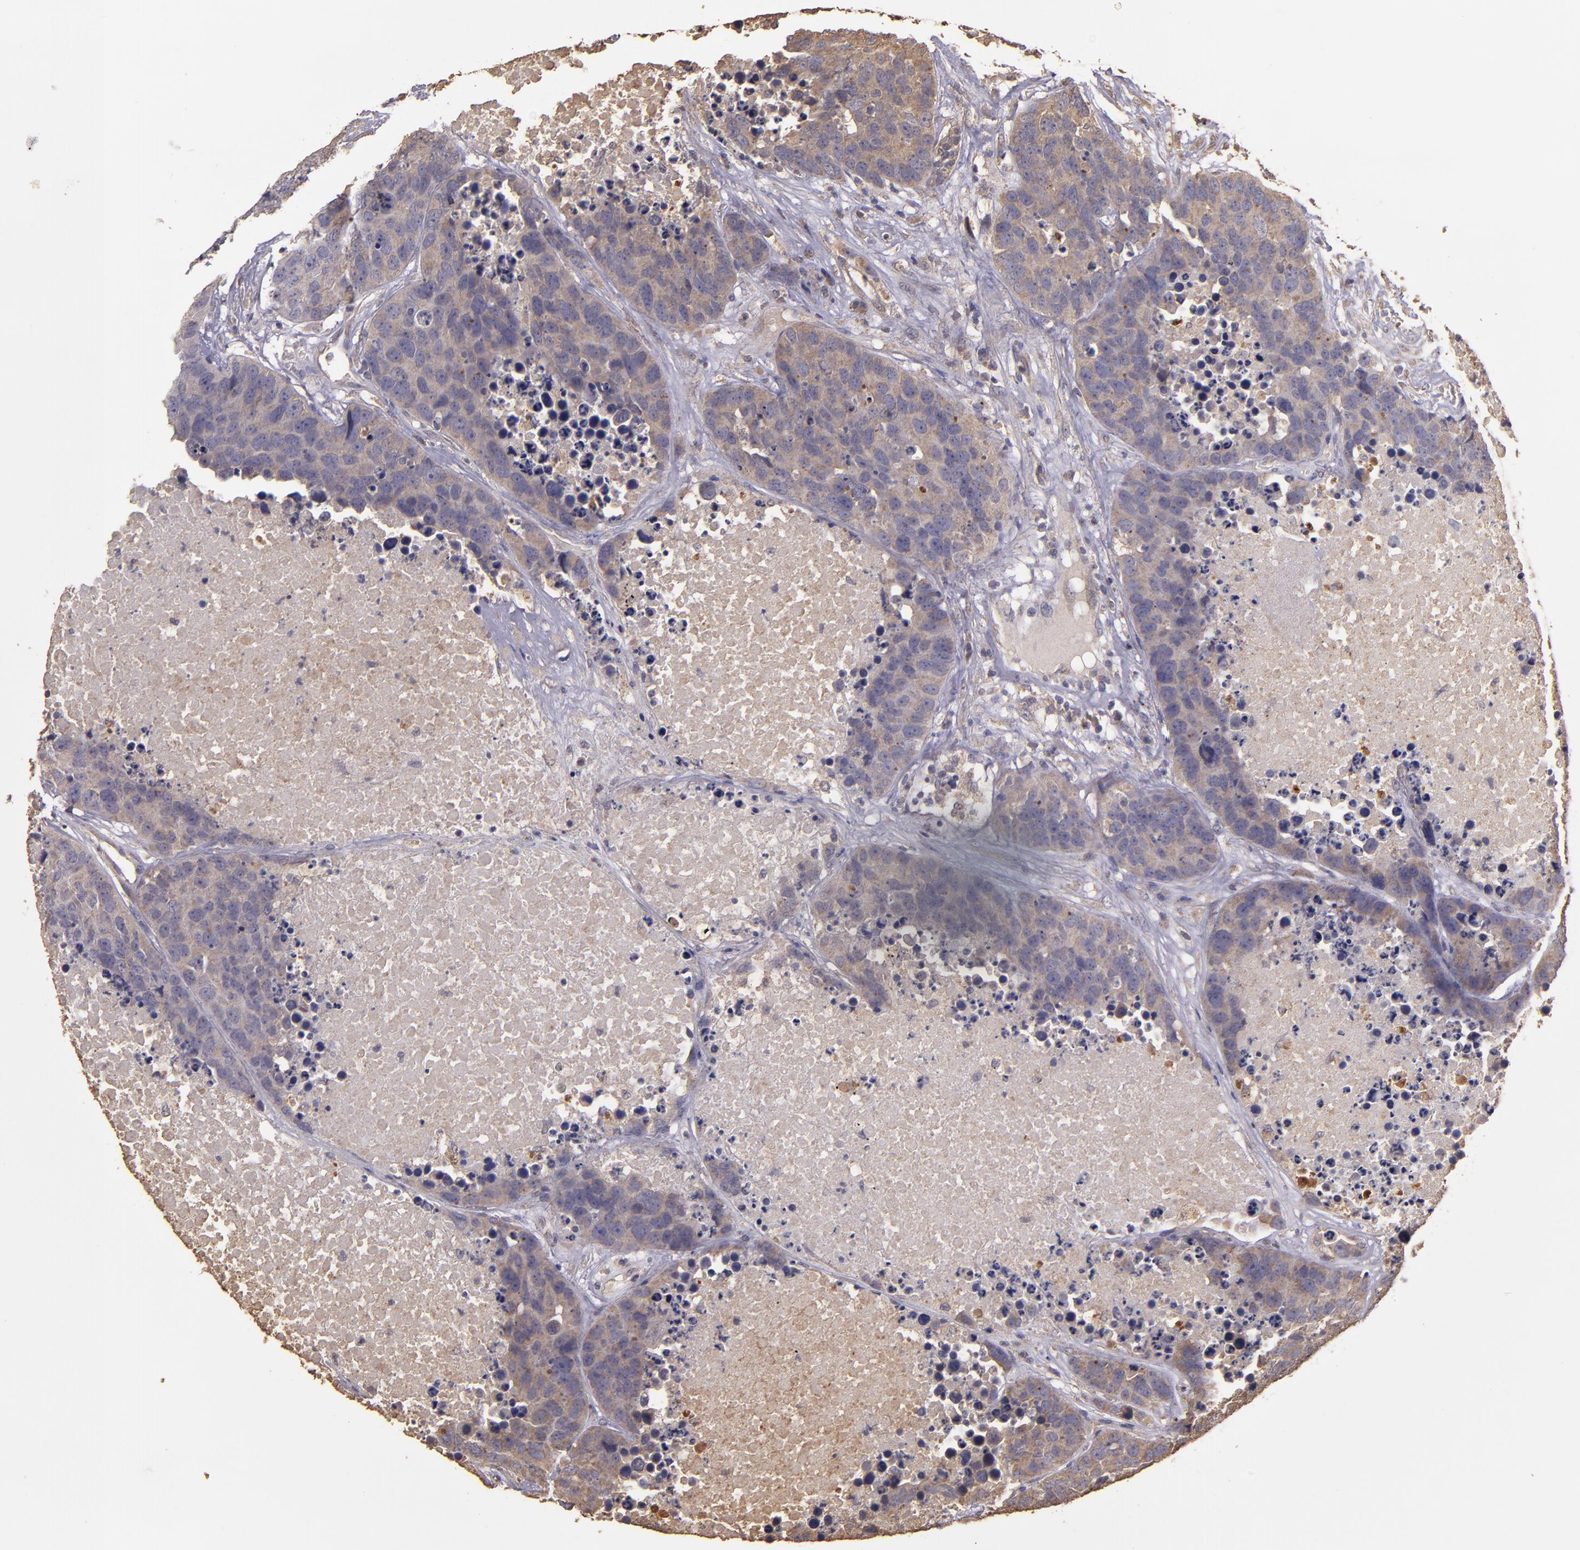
{"staining": {"intensity": "moderate", "quantity": ">75%", "location": "cytoplasmic/membranous"}, "tissue": "carcinoid", "cell_type": "Tumor cells", "image_type": "cancer", "snomed": [{"axis": "morphology", "description": "Carcinoid, malignant, NOS"}, {"axis": "topography", "description": "Lung"}], "caption": "About >75% of tumor cells in carcinoid display moderate cytoplasmic/membranous protein staining as visualized by brown immunohistochemical staining.", "gene": "HECTD1", "patient": {"sex": "male", "age": 60}}